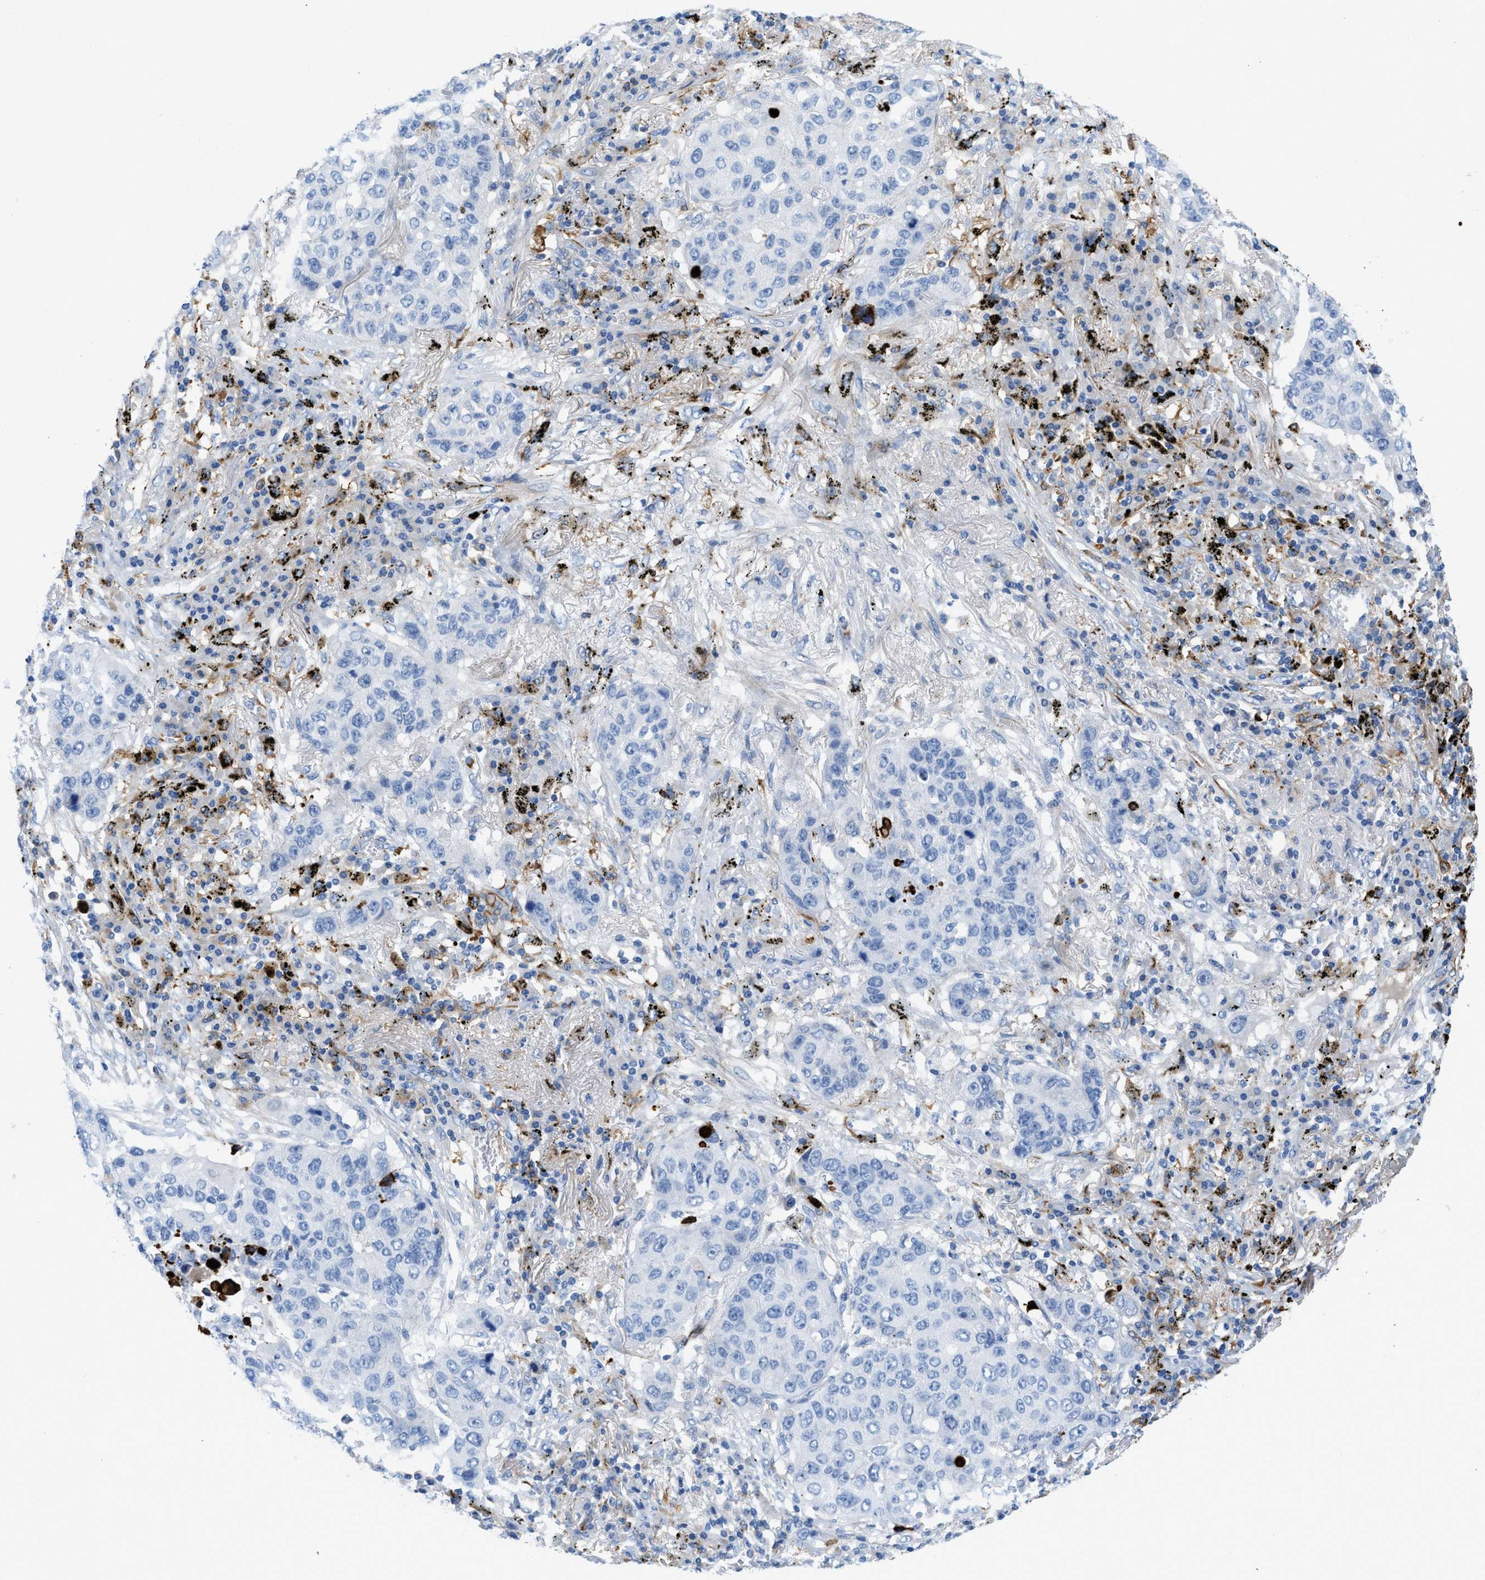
{"staining": {"intensity": "negative", "quantity": "none", "location": "none"}, "tissue": "lung cancer", "cell_type": "Tumor cells", "image_type": "cancer", "snomed": [{"axis": "morphology", "description": "Squamous cell carcinoma, NOS"}, {"axis": "topography", "description": "Lung"}], "caption": "Lung squamous cell carcinoma was stained to show a protein in brown. There is no significant positivity in tumor cells. (DAB immunohistochemistry, high magnification).", "gene": "XCR1", "patient": {"sex": "male", "age": 57}}